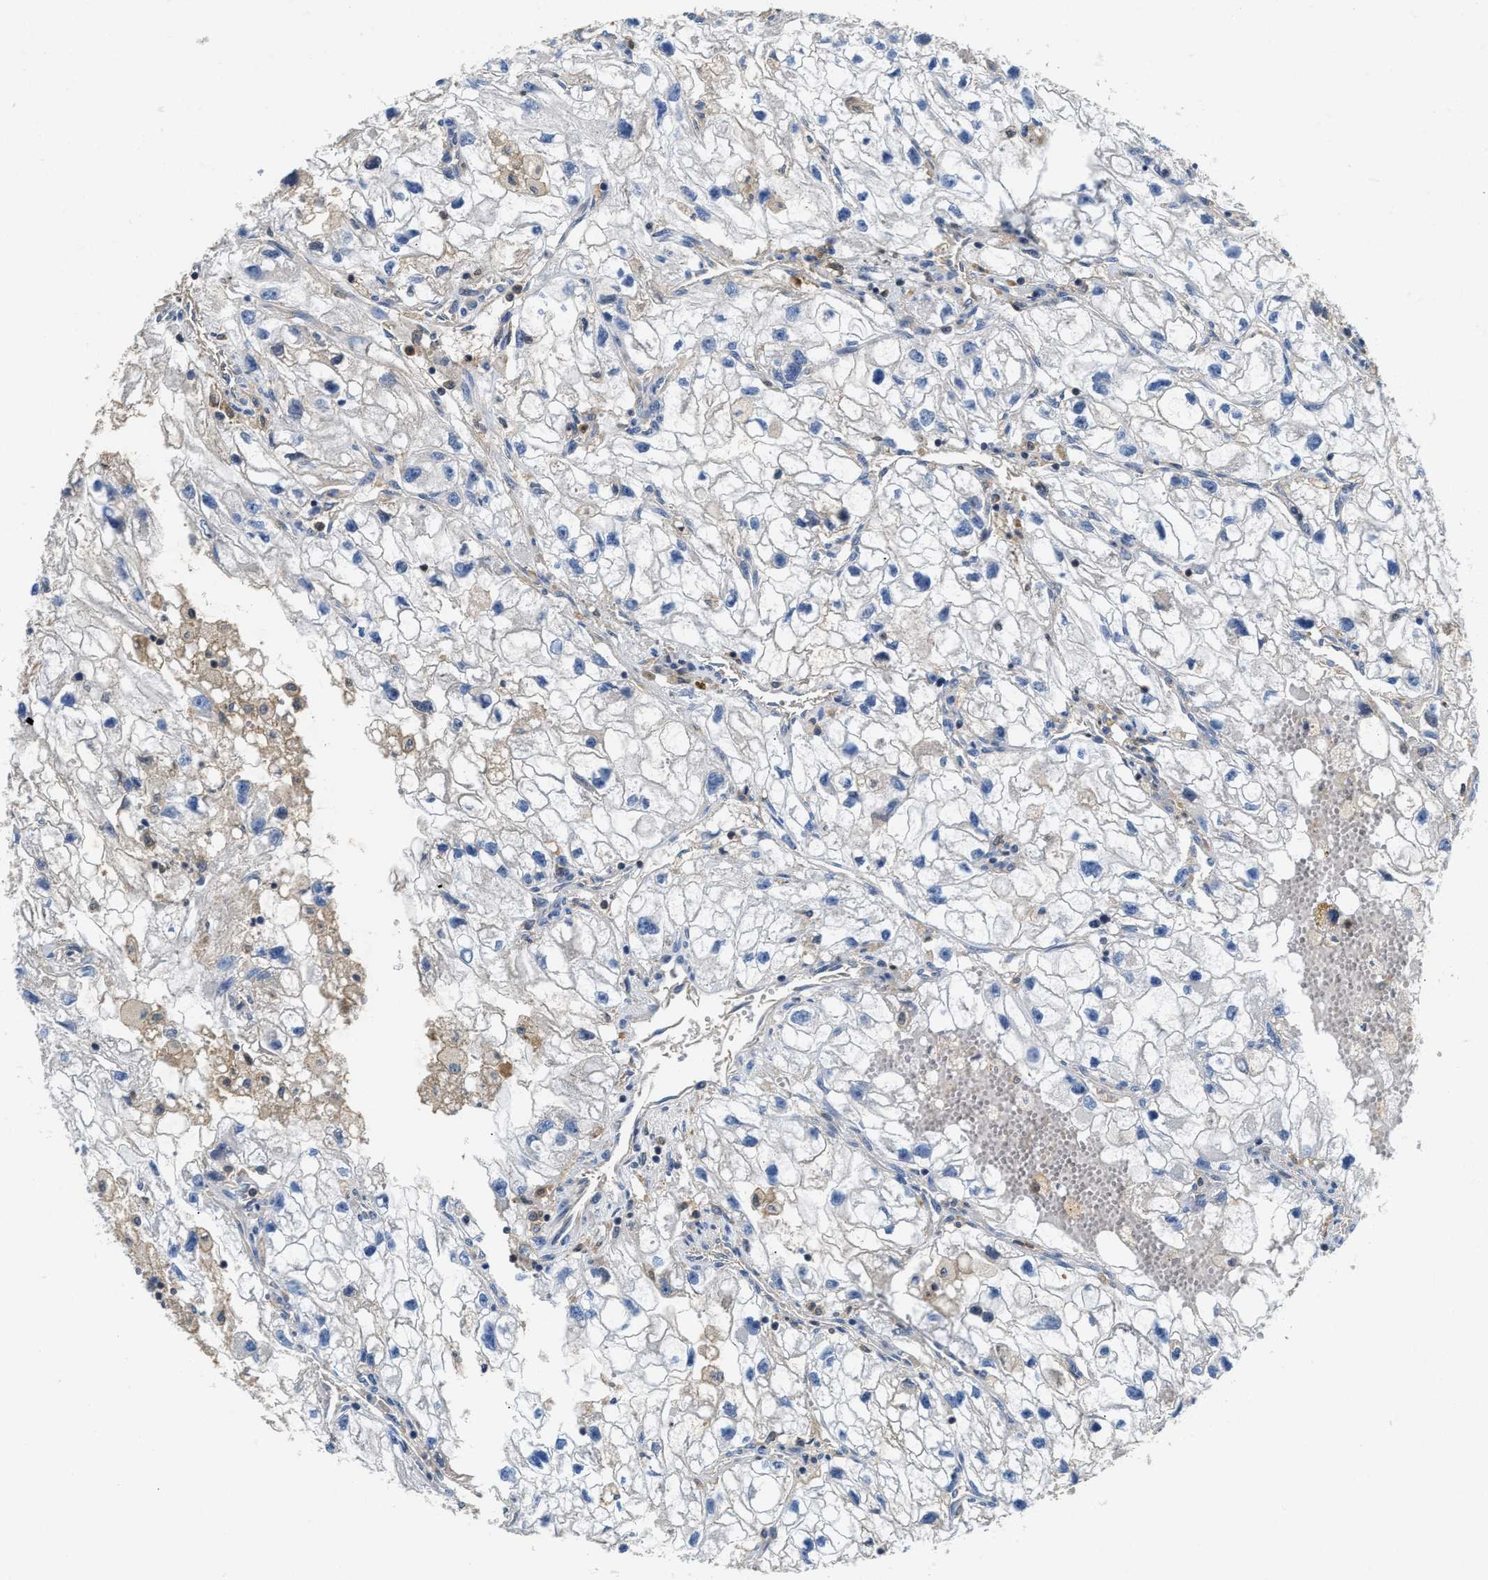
{"staining": {"intensity": "negative", "quantity": "none", "location": "none"}, "tissue": "renal cancer", "cell_type": "Tumor cells", "image_type": "cancer", "snomed": [{"axis": "morphology", "description": "Adenocarcinoma, NOS"}, {"axis": "topography", "description": "Kidney"}], "caption": "Adenocarcinoma (renal) stained for a protein using IHC displays no positivity tumor cells.", "gene": "OSTF1", "patient": {"sex": "female", "age": 70}}